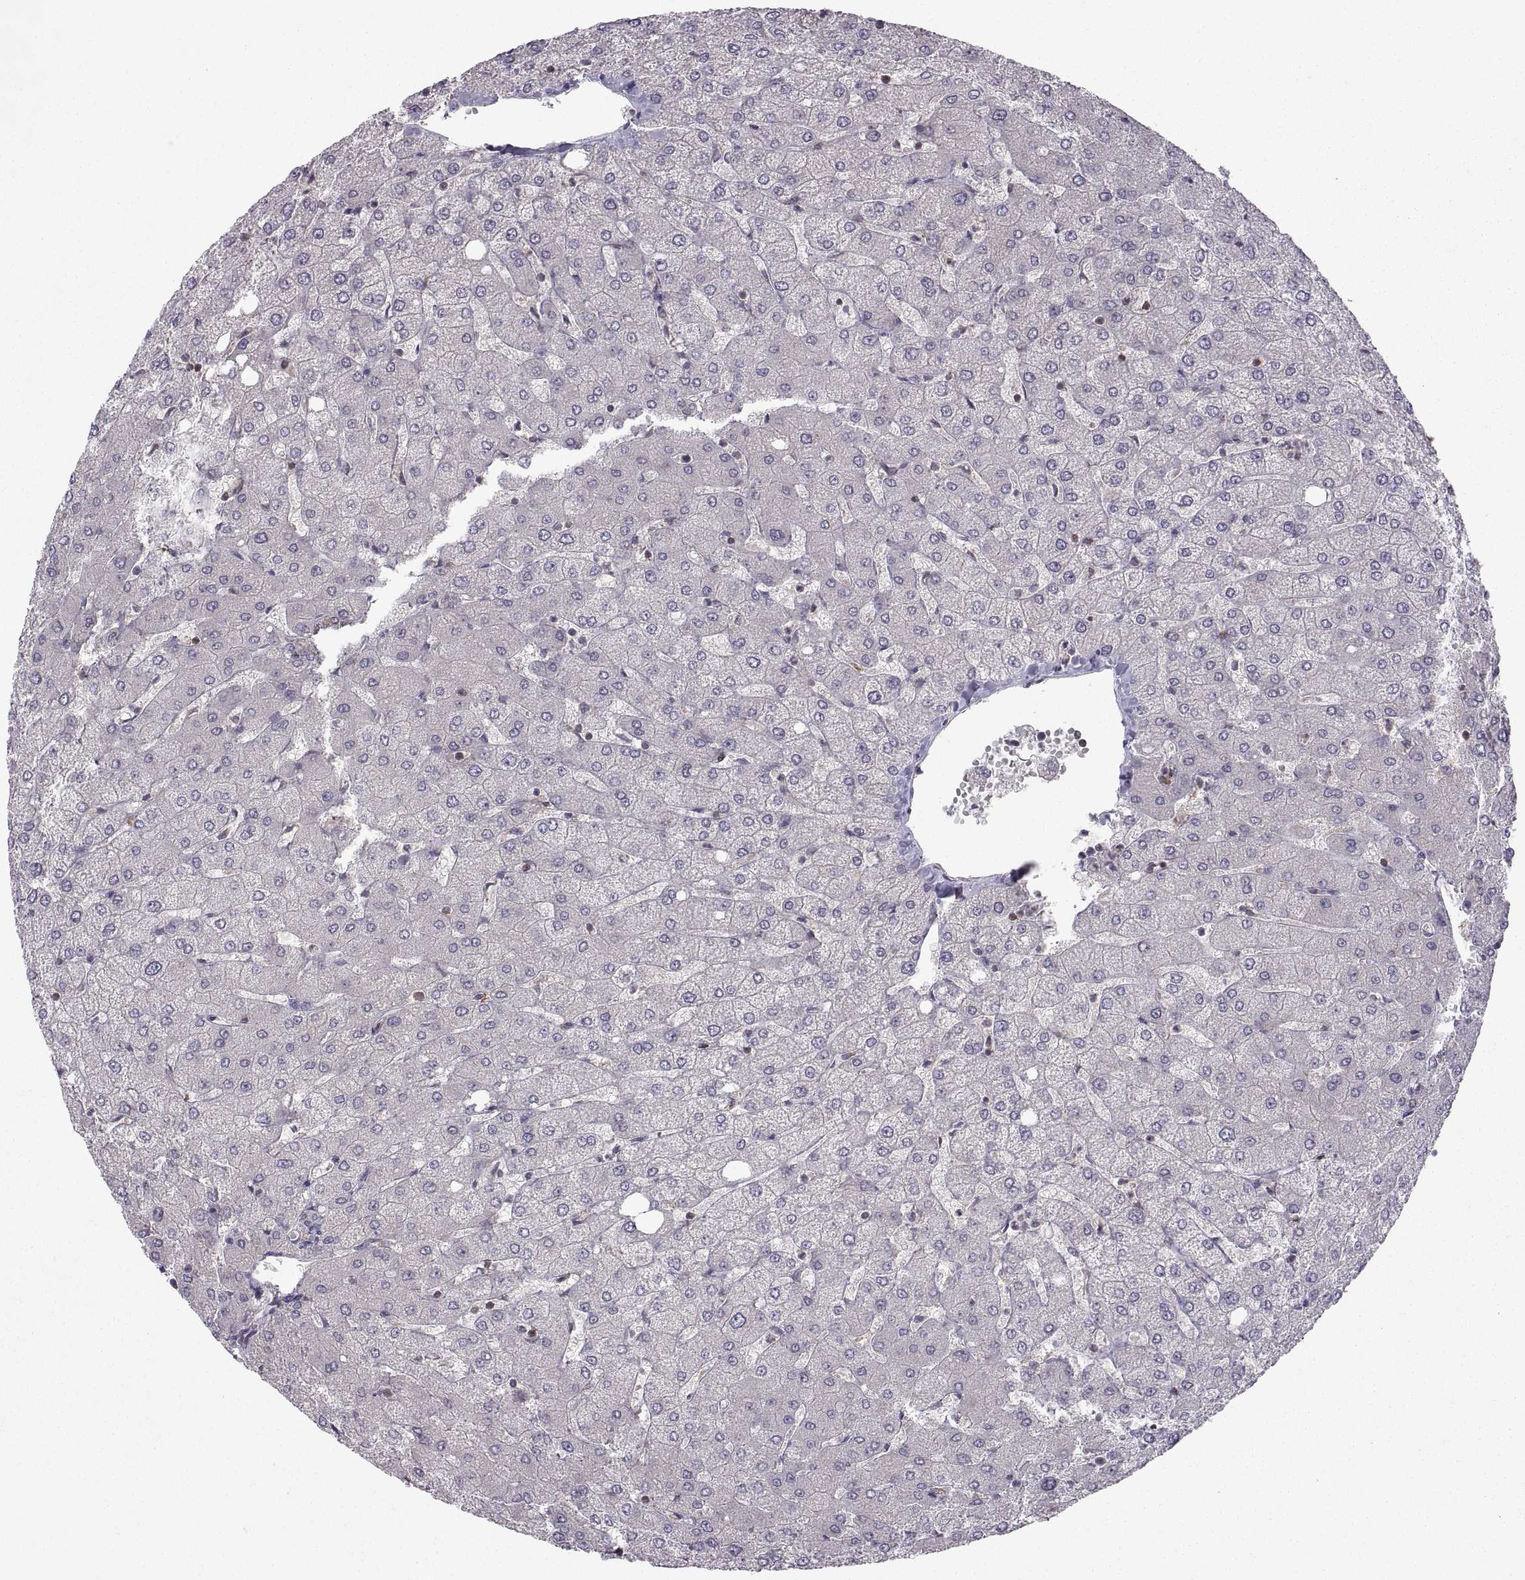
{"staining": {"intensity": "weak", "quantity": ">75%", "location": "cytoplasmic/membranous"}, "tissue": "liver", "cell_type": "Cholangiocytes", "image_type": "normal", "snomed": [{"axis": "morphology", "description": "Normal tissue, NOS"}, {"axis": "topography", "description": "Liver"}], "caption": "A micrograph of liver stained for a protein reveals weak cytoplasmic/membranous brown staining in cholangiocytes.", "gene": "EZR", "patient": {"sex": "female", "age": 54}}